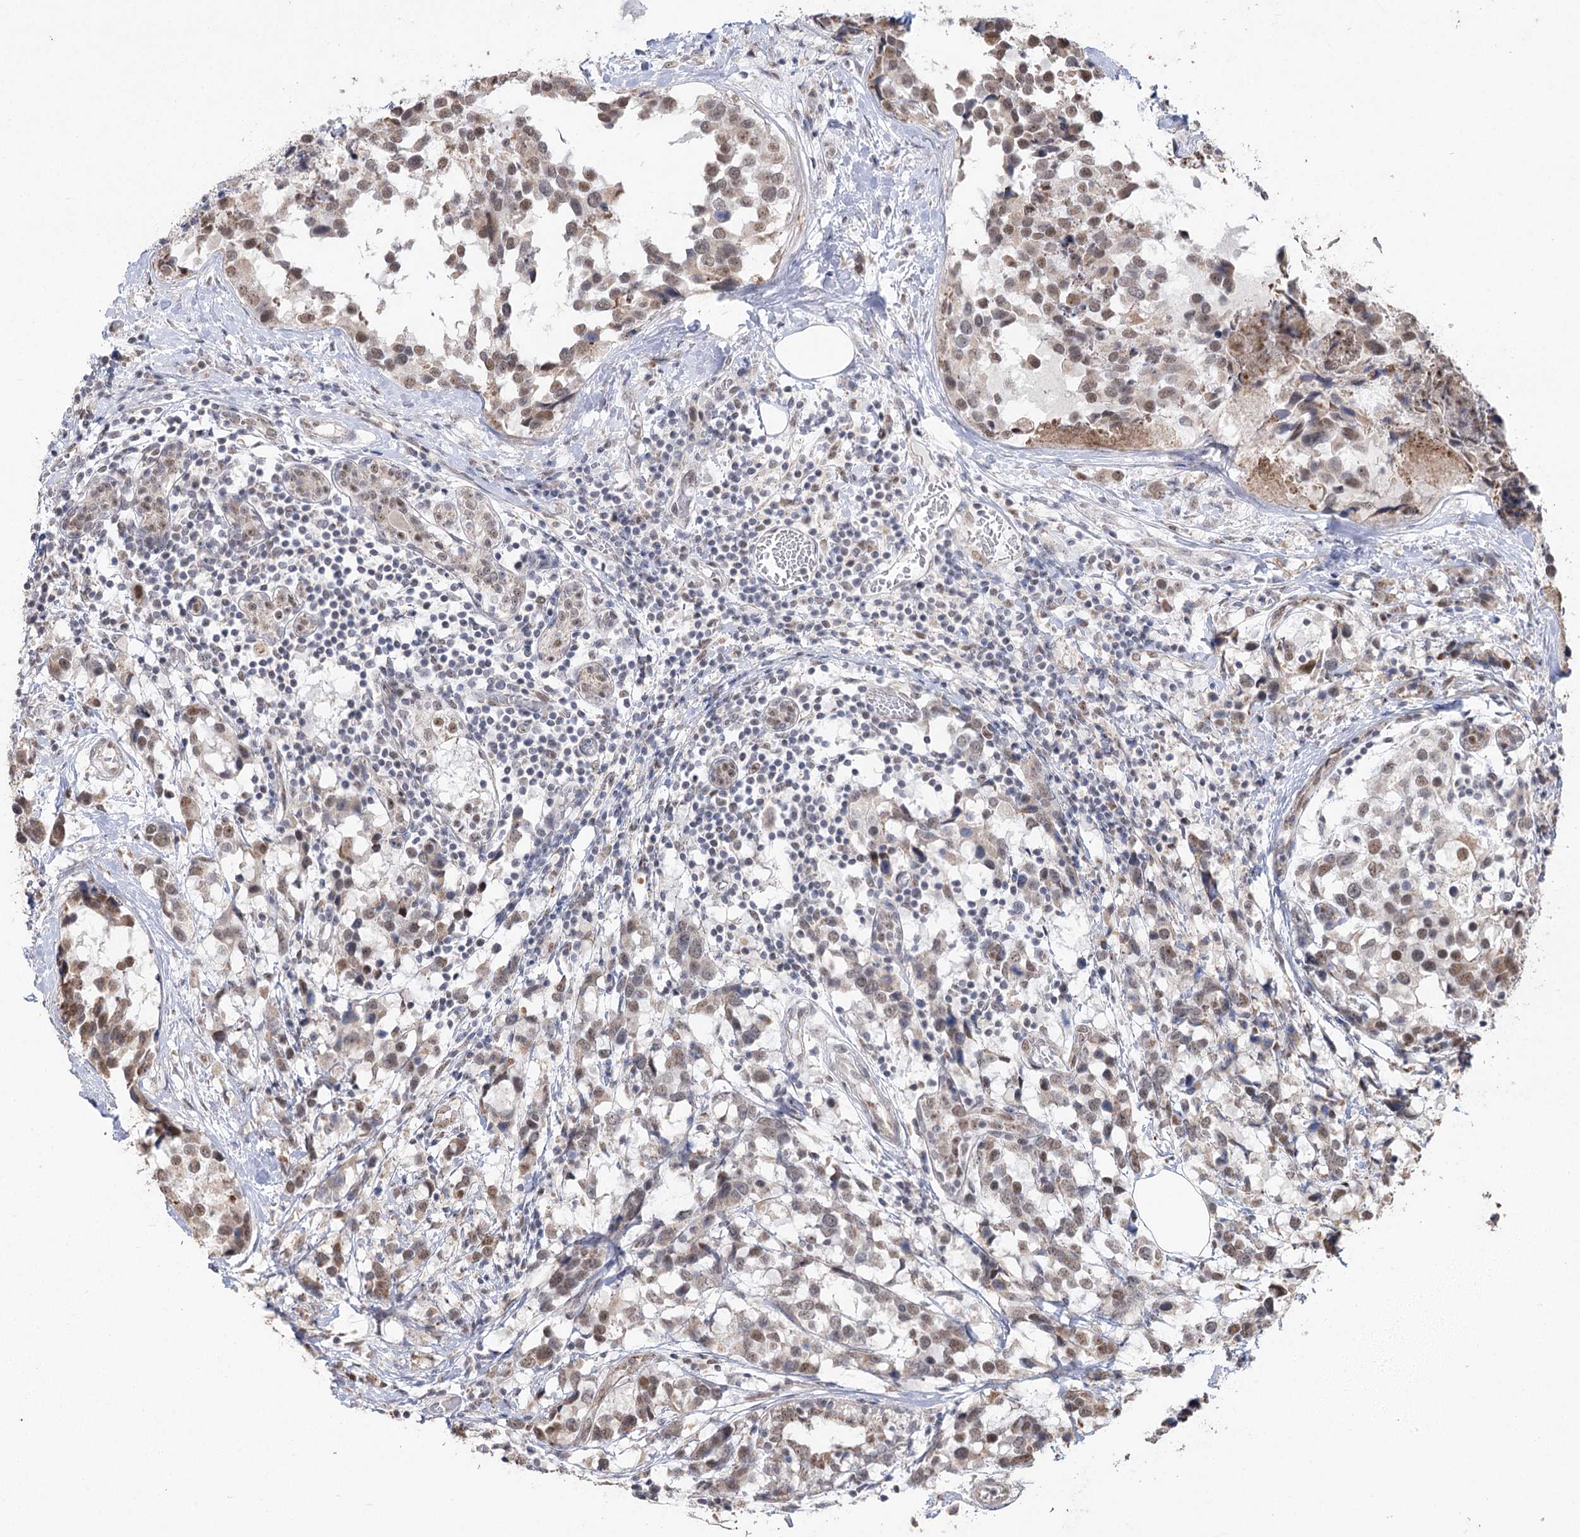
{"staining": {"intensity": "moderate", "quantity": "25%-75%", "location": "nuclear"}, "tissue": "breast cancer", "cell_type": "Tumor cells", "image_type": "cancer", "snomed": [{"axis": "morphology", "description": "Lobular carcinoma"}, {"axis": "topography", "description": "Breast"}], "caption": "Immunohistochemical staining of human lobular carcinoma (breast) demonstrates moderate nuclear protein expression in about 25%-75% of tumor cells.", "gene": "RUFY4", "patient": {"sex": "female", "age": 59}}